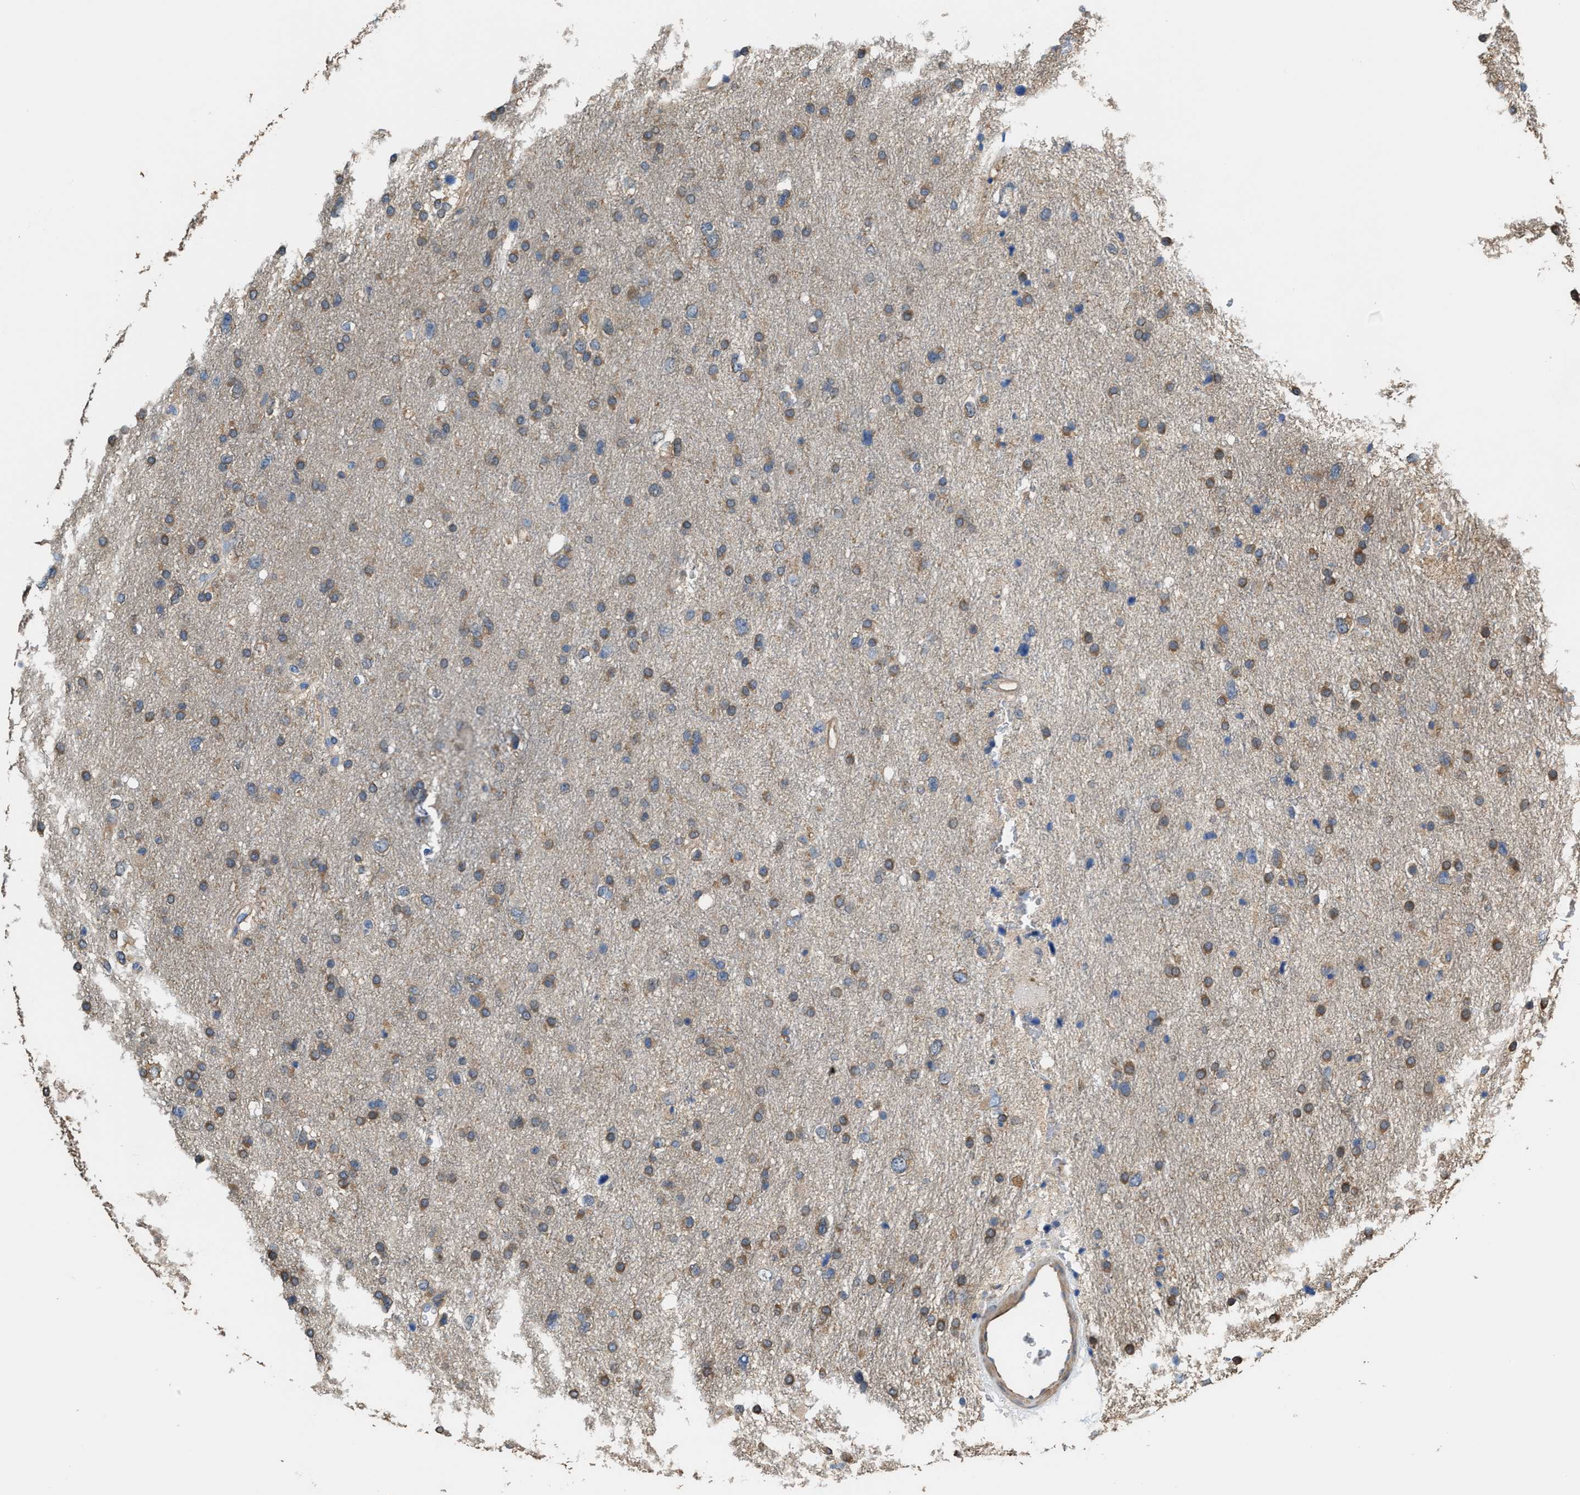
{"staining": {"intensity": "moderate", "quantity": "<25%", "location": "cytoplasmic/membranous"}, "tissue": "glioma", "cell_type": "Tumor cells", "image_type": "cancer", "snomed": [{"axis": "morphology", "description": "Glioma, malignant, Low grade"}, {"axis": "topography", "description": "Brain"}], "caption": "A brown stain labels moderate cytoplasmic/membranous staining of a protein in glioma tumor cells.", "gene": "ATIC", "patient": {"sex": "female", "age": 37}}